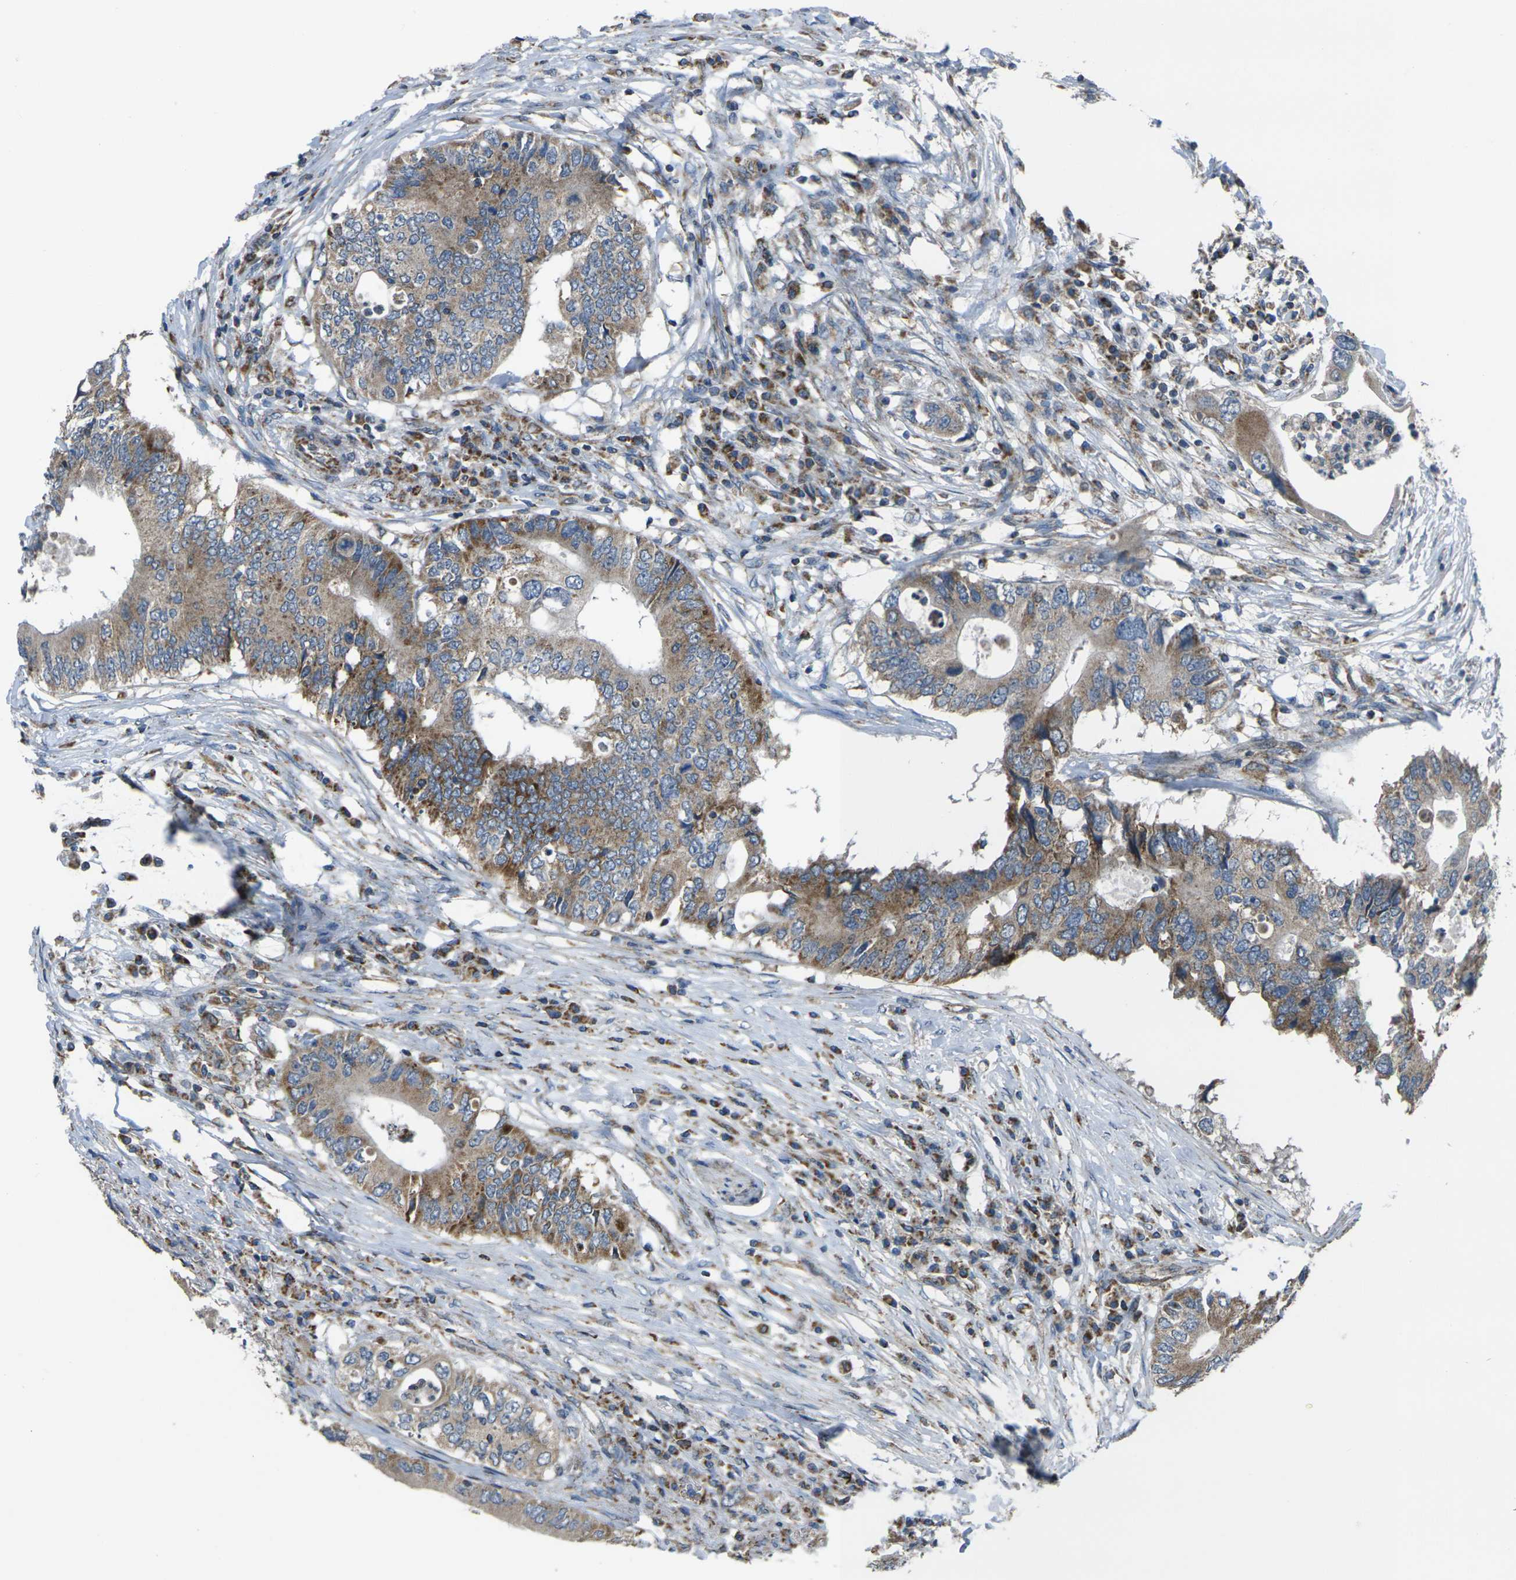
{"staining": {"intensity": "moderate", "quantity": ">75%", "location": "cytoplasmic/membranous"}, "tissue": "colorectal cancer", "cell_type": "Tumor cells", "image_type": "cancer", "snomed": [{"axis": "morphology", "description": "Adenocarcinoma, NOS"}, {"axis": "topography", "description": "Colon"}], "caption": "Immunohistochemical staining of colorectal cancer demonstrates medium levels of moderate cytoplasmic/membranous staining in about >75% of tumor cells.", "gene": "TMEM120B", "patient": {"sex": "male", "age": 71}}